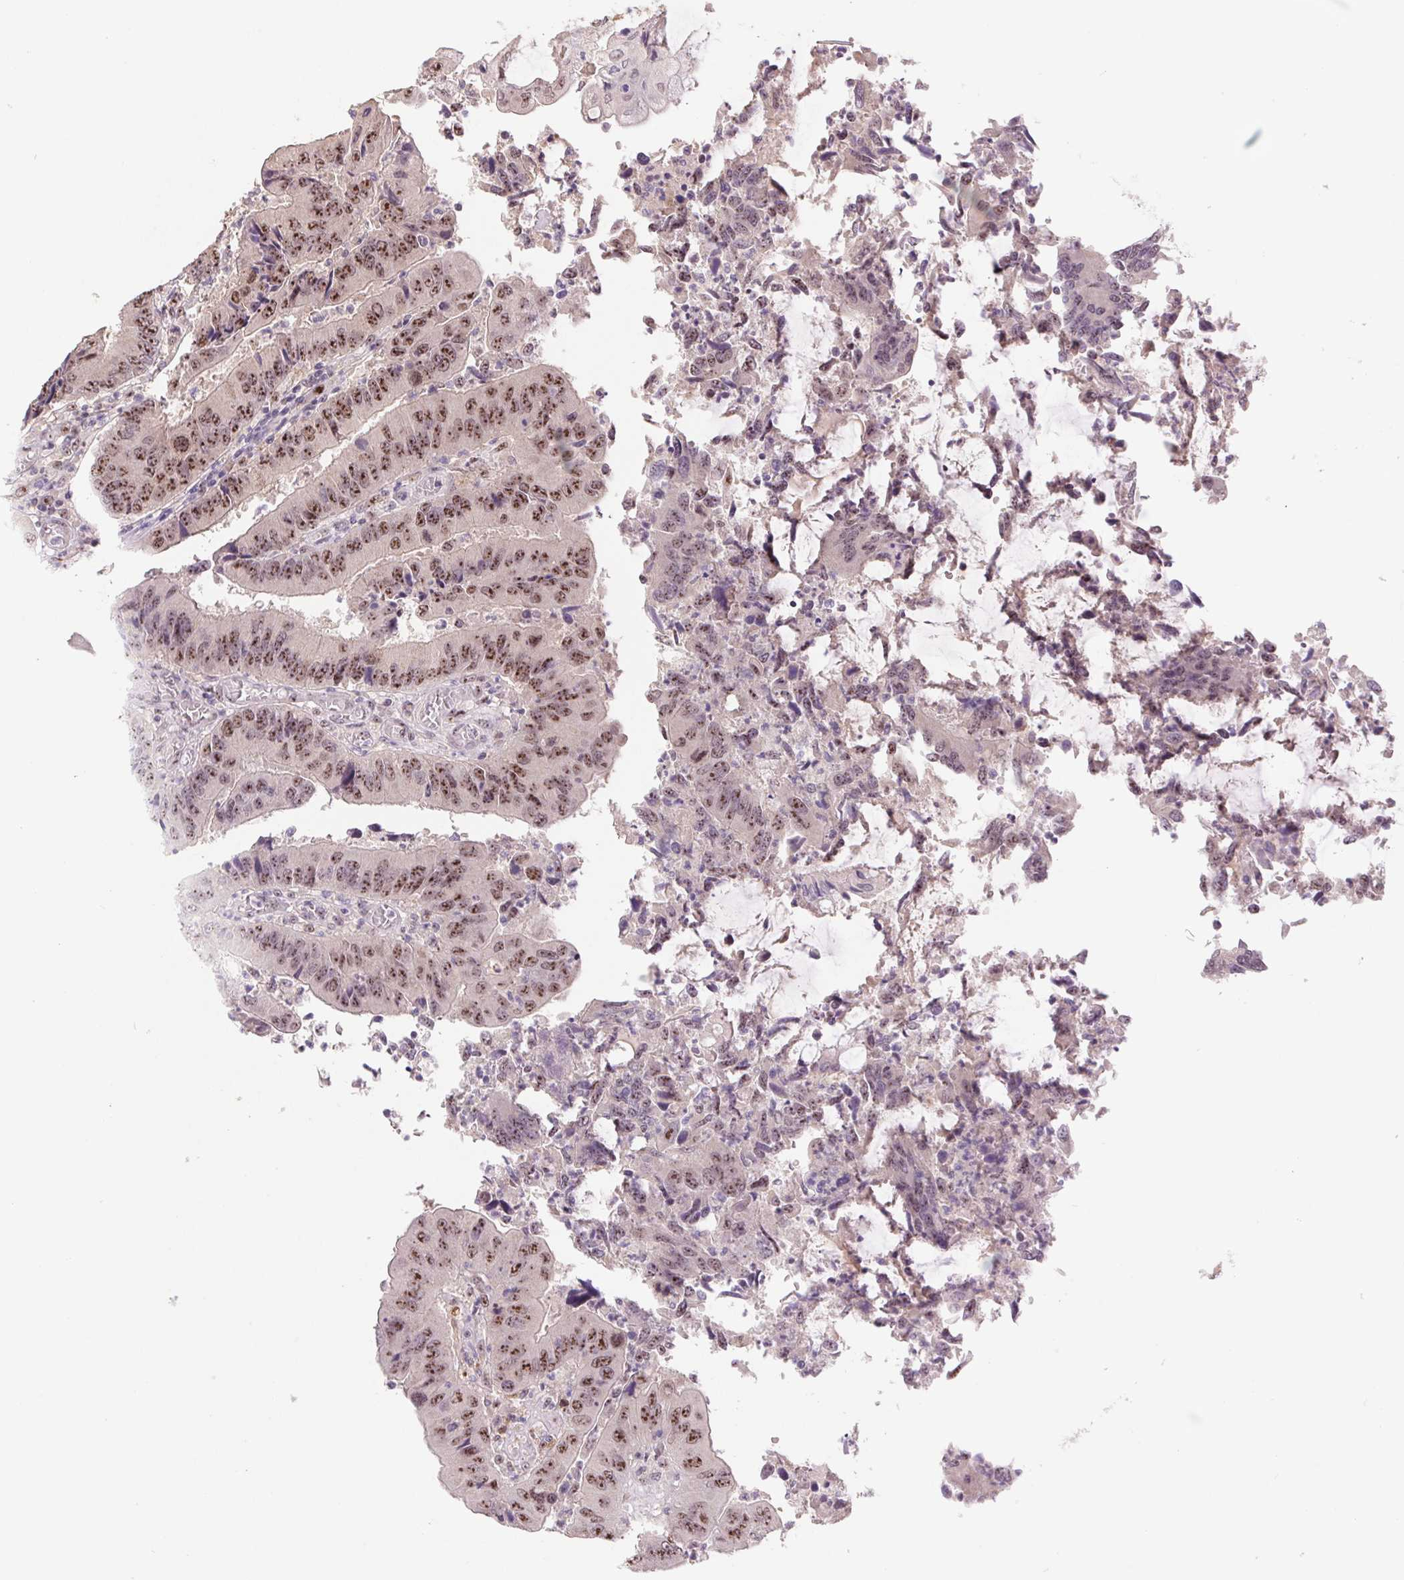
{"staining": {"intensity": "moderate", "quantity": ">75%", "location": "nuclear"}, "tissue": "colorectal cancer", "cell_type": "Tumor cells", "image_type": "cancer", "snomed": [{"axis": "morphology", "description": "Adenocarcinoma, NOS"}, {"axis": "topography", "description": "Colon"}], "caption": "Colorectal cancer (adenocarcinoma) tissue exhibits moderate nuclear positivity in about >75% of tumor cells", "gene": "BATF2", "patient": {"sex": "female", "age": 67}}